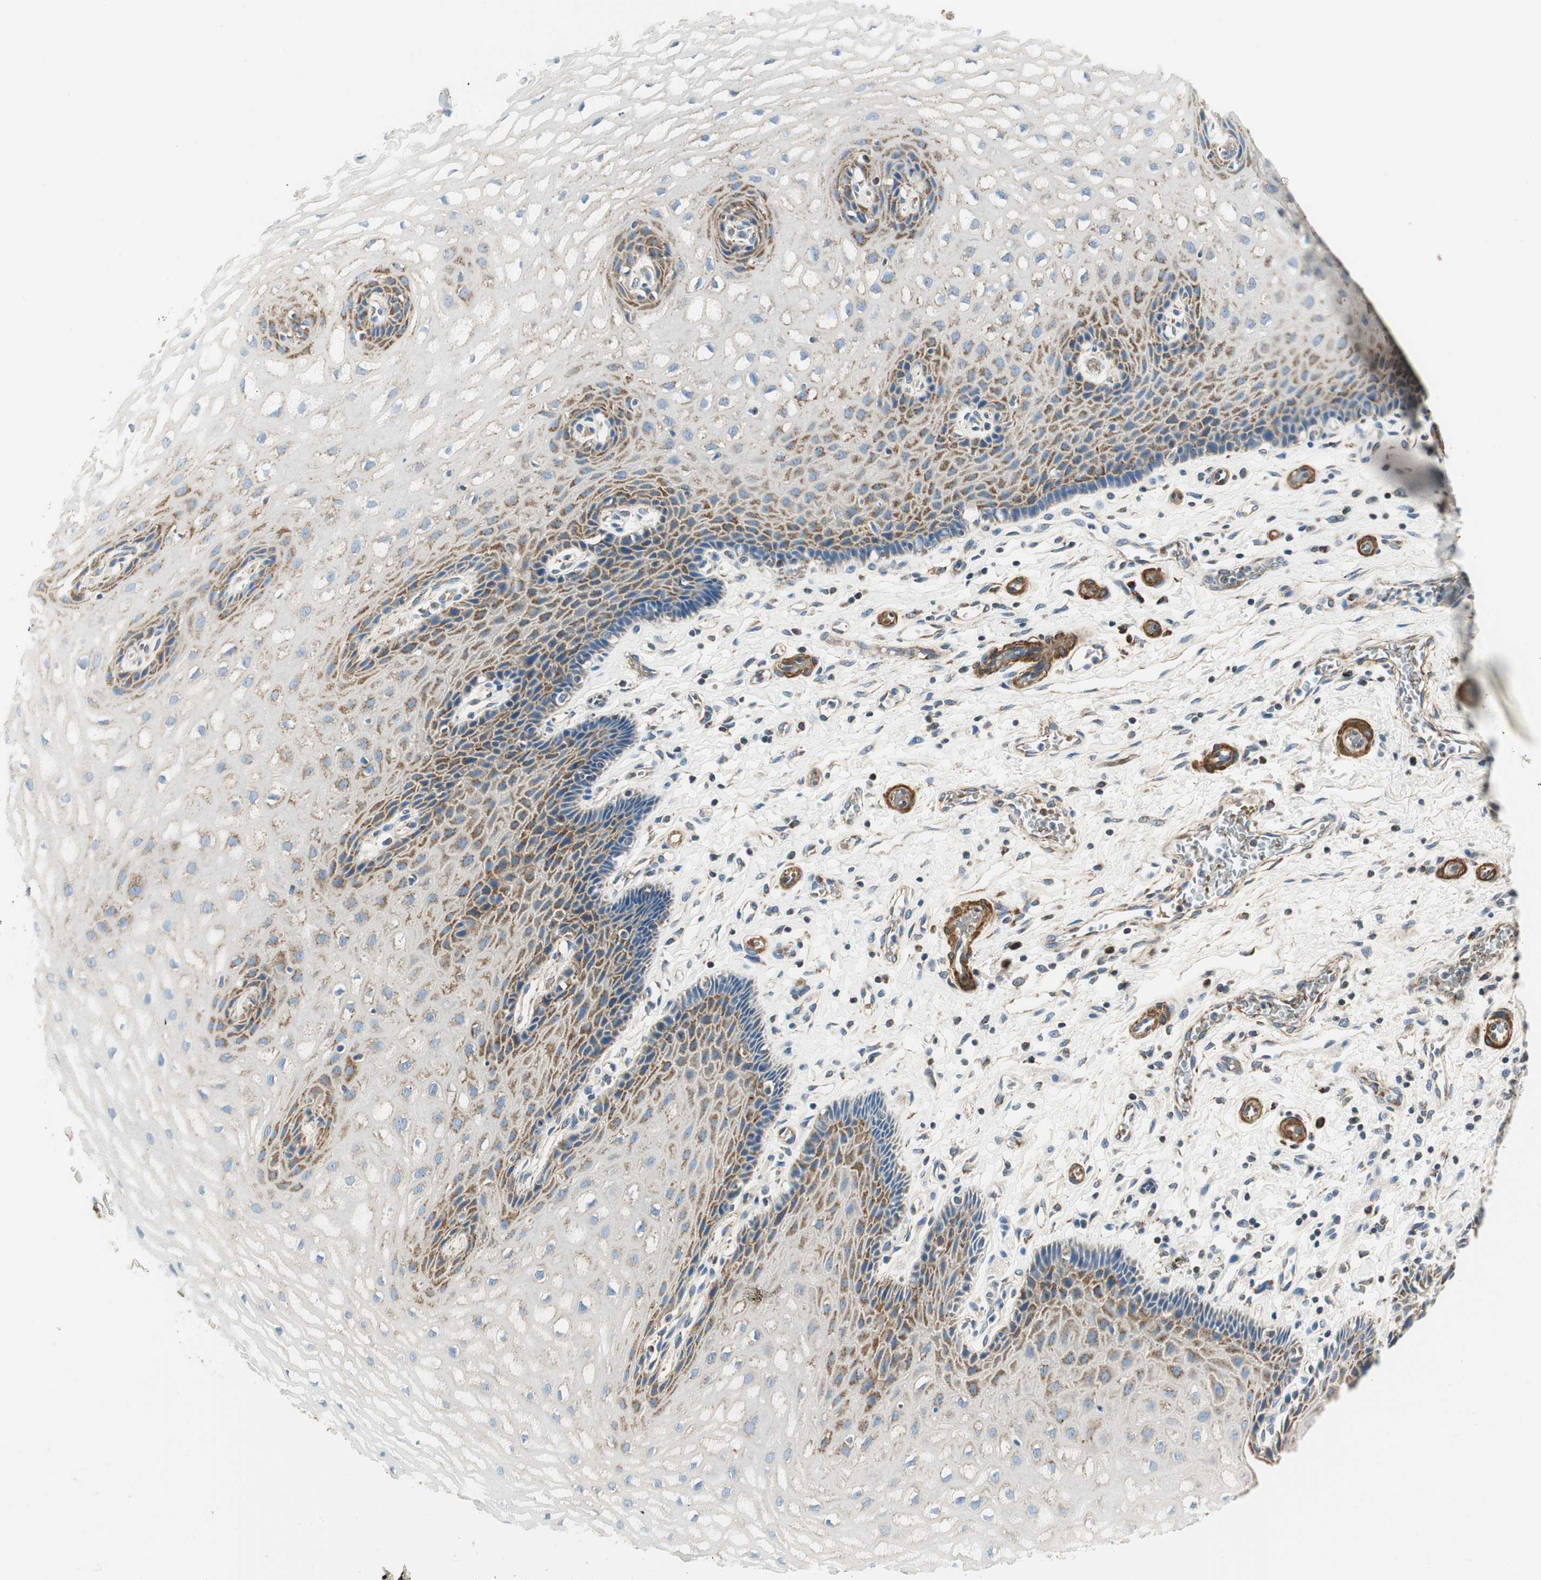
{"staining": {"intensity": "moderate", "quantity": "25%-75%", "location": "cytoplasmic/membranous"}, "tissue": "esophagus", "cell_type": "Squamous epithelial cells", "image_type": "normal", "snomed": [{"axis": "morphology", "description": "Normal tissue, NOS"}, {"axis": "topography", "description": "Esophagus"}], "caption": "The immunohistochemical stain labels moderate cytoplasmic/membranous positivity in squamous epithelial cells of unremarkable esophagus. (IHC, brightfield microscopy, high magnification).", "gene": "RORB", "patient": {"sex": "male", "age": 54}}